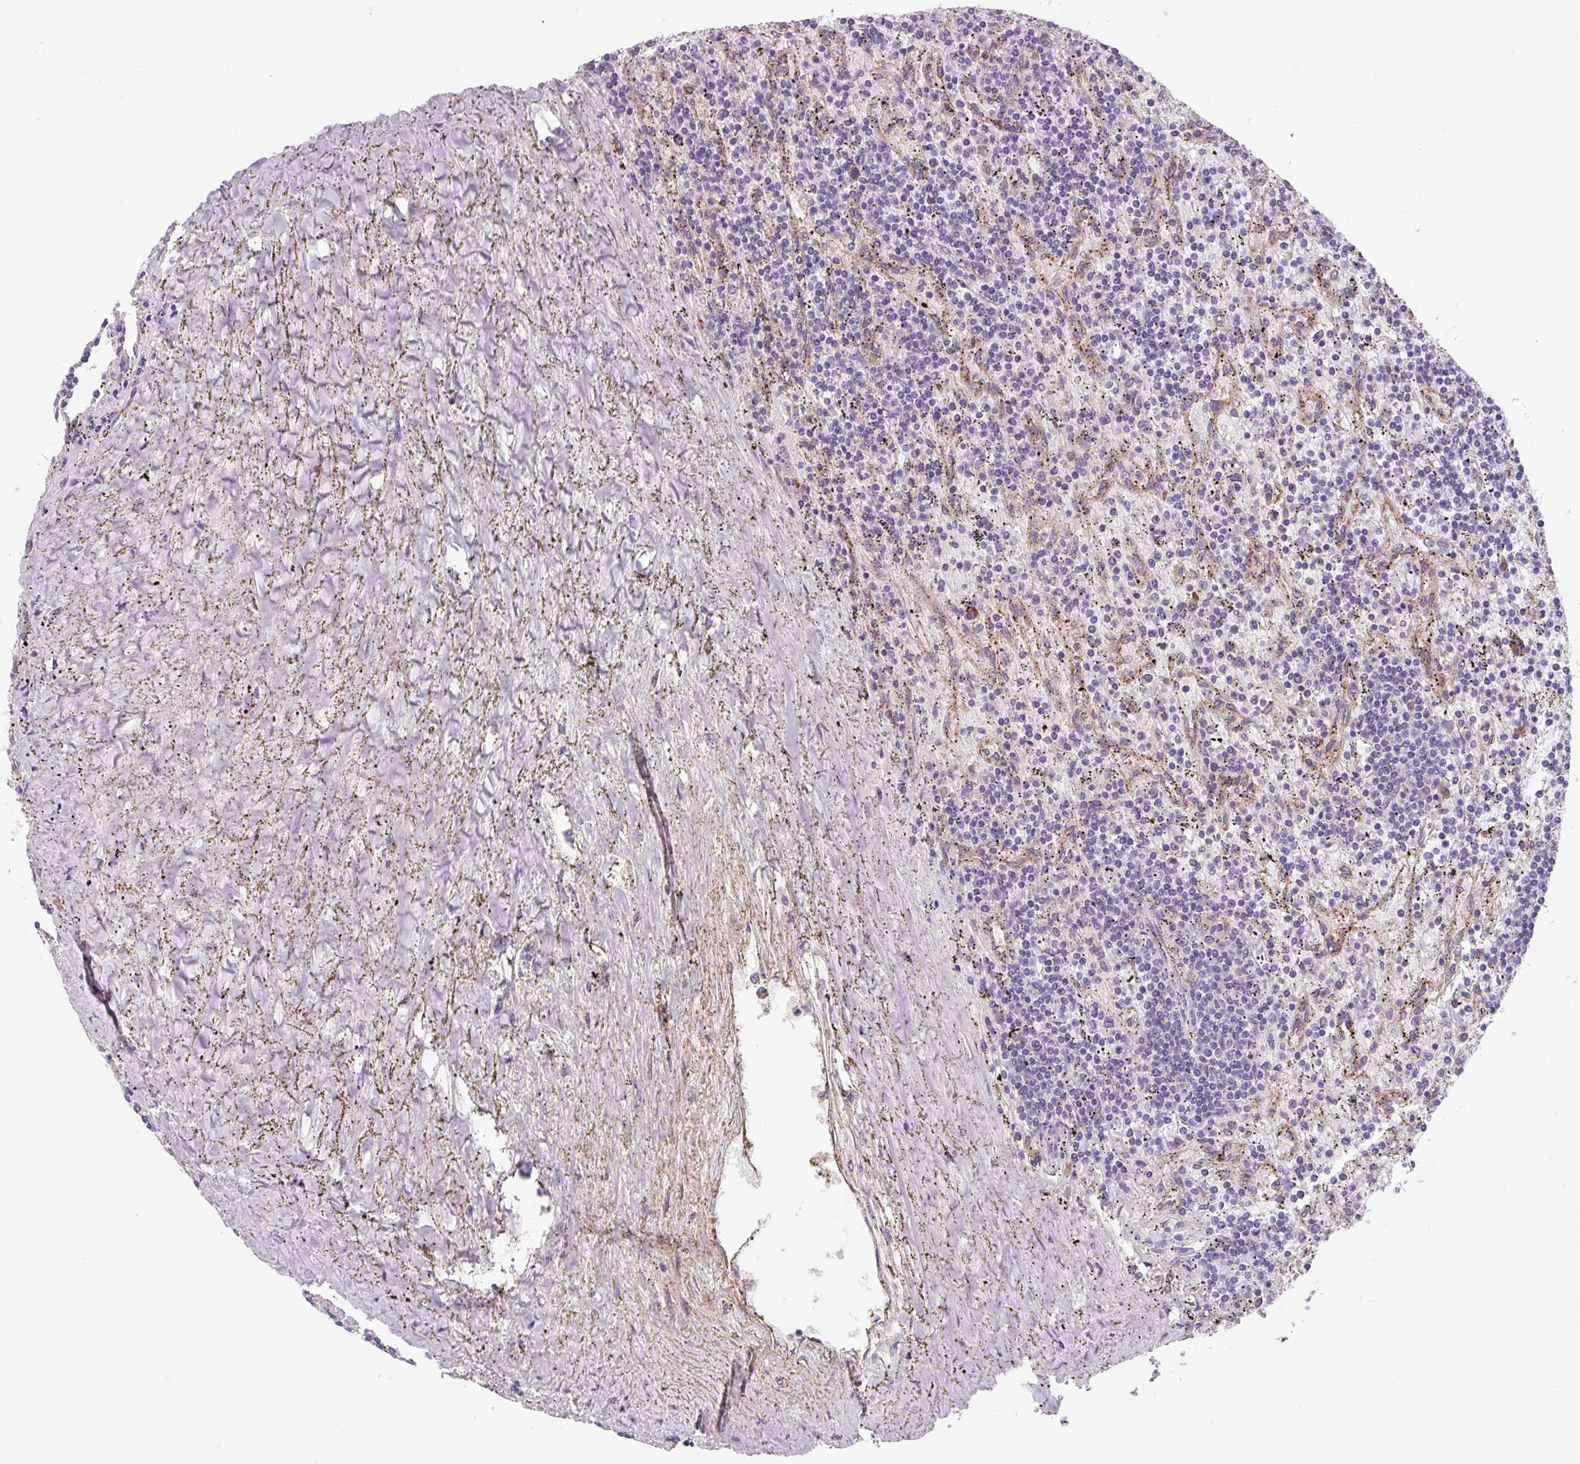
{"staining": {"intensity": "negative", "quantity": "none", "location": "none"}, "tissue": "lymphoma", "cell_type": "Tumor cells", "image_type": "cancer", "snomed": [{"axis": "morphology", "description": "Malignant lymphoma, non-Hodgkin's type, Low grade"}, {"axis": "topography", "description": "Spleen"}], "caption": "Tumor cells are negative for protein expression in human lymphoma.", "gene": "FZD5", "patient": {"sex": "male", "age": 76}}